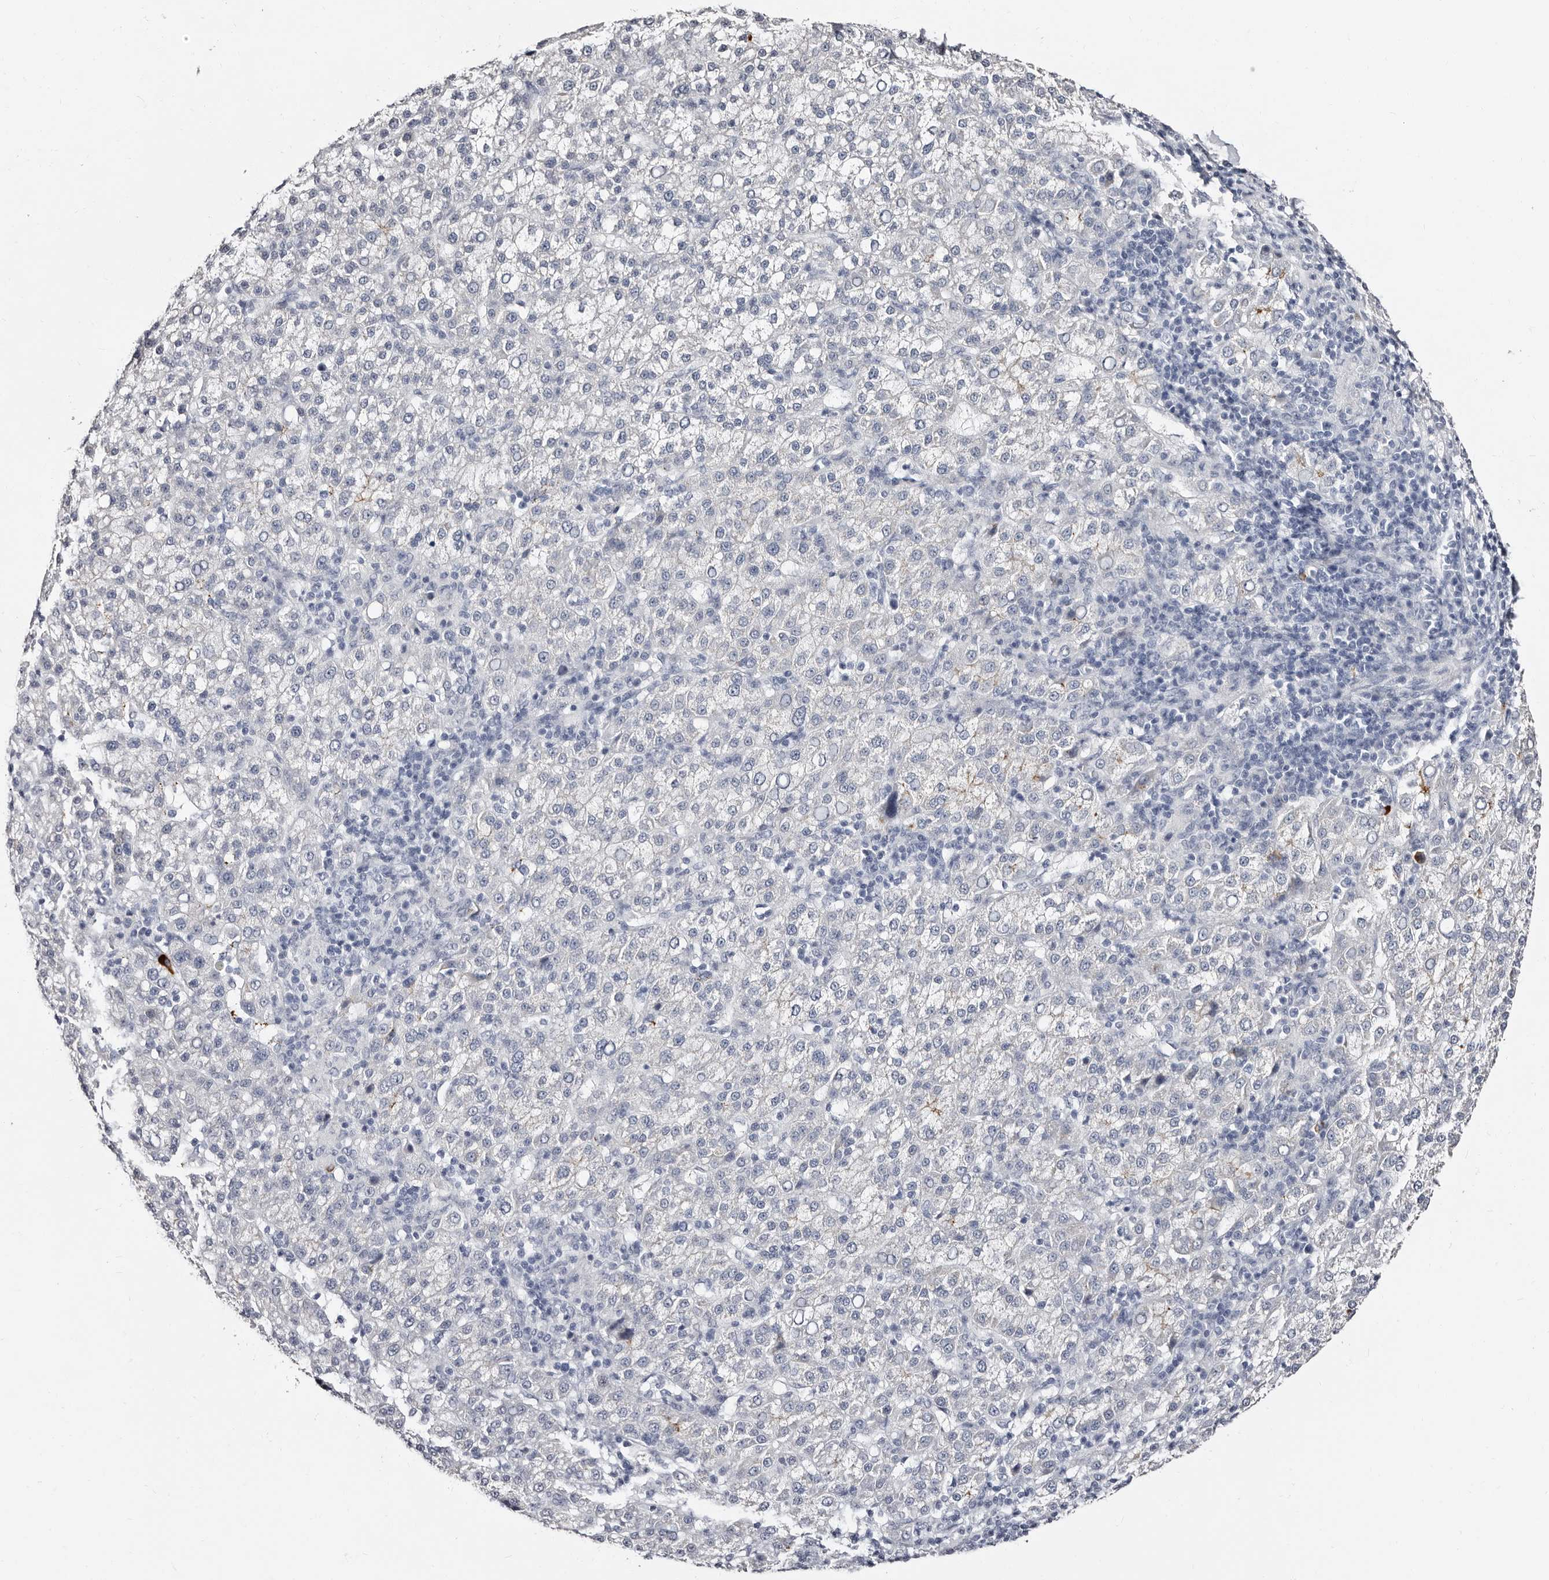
{"staining": {"intensity": "negative", "quantity": "none", "location": "none"}, "tissue": "liver cancer", "cell_type": "Tumor cells", "image_type": "cancer", "snomed": [{"axis": "morphology", "description": "Carcinoma, Hepatocellular, NOS"}, {"axis": "topography", "description": "Liver"}], "caption": "Photomicrograph shows no protein expression in tumor cells of liver hepatocellular carcinoma tissue.", "gene": "TBC1D22B", "patient": {"sex": "female", "age": 58}}